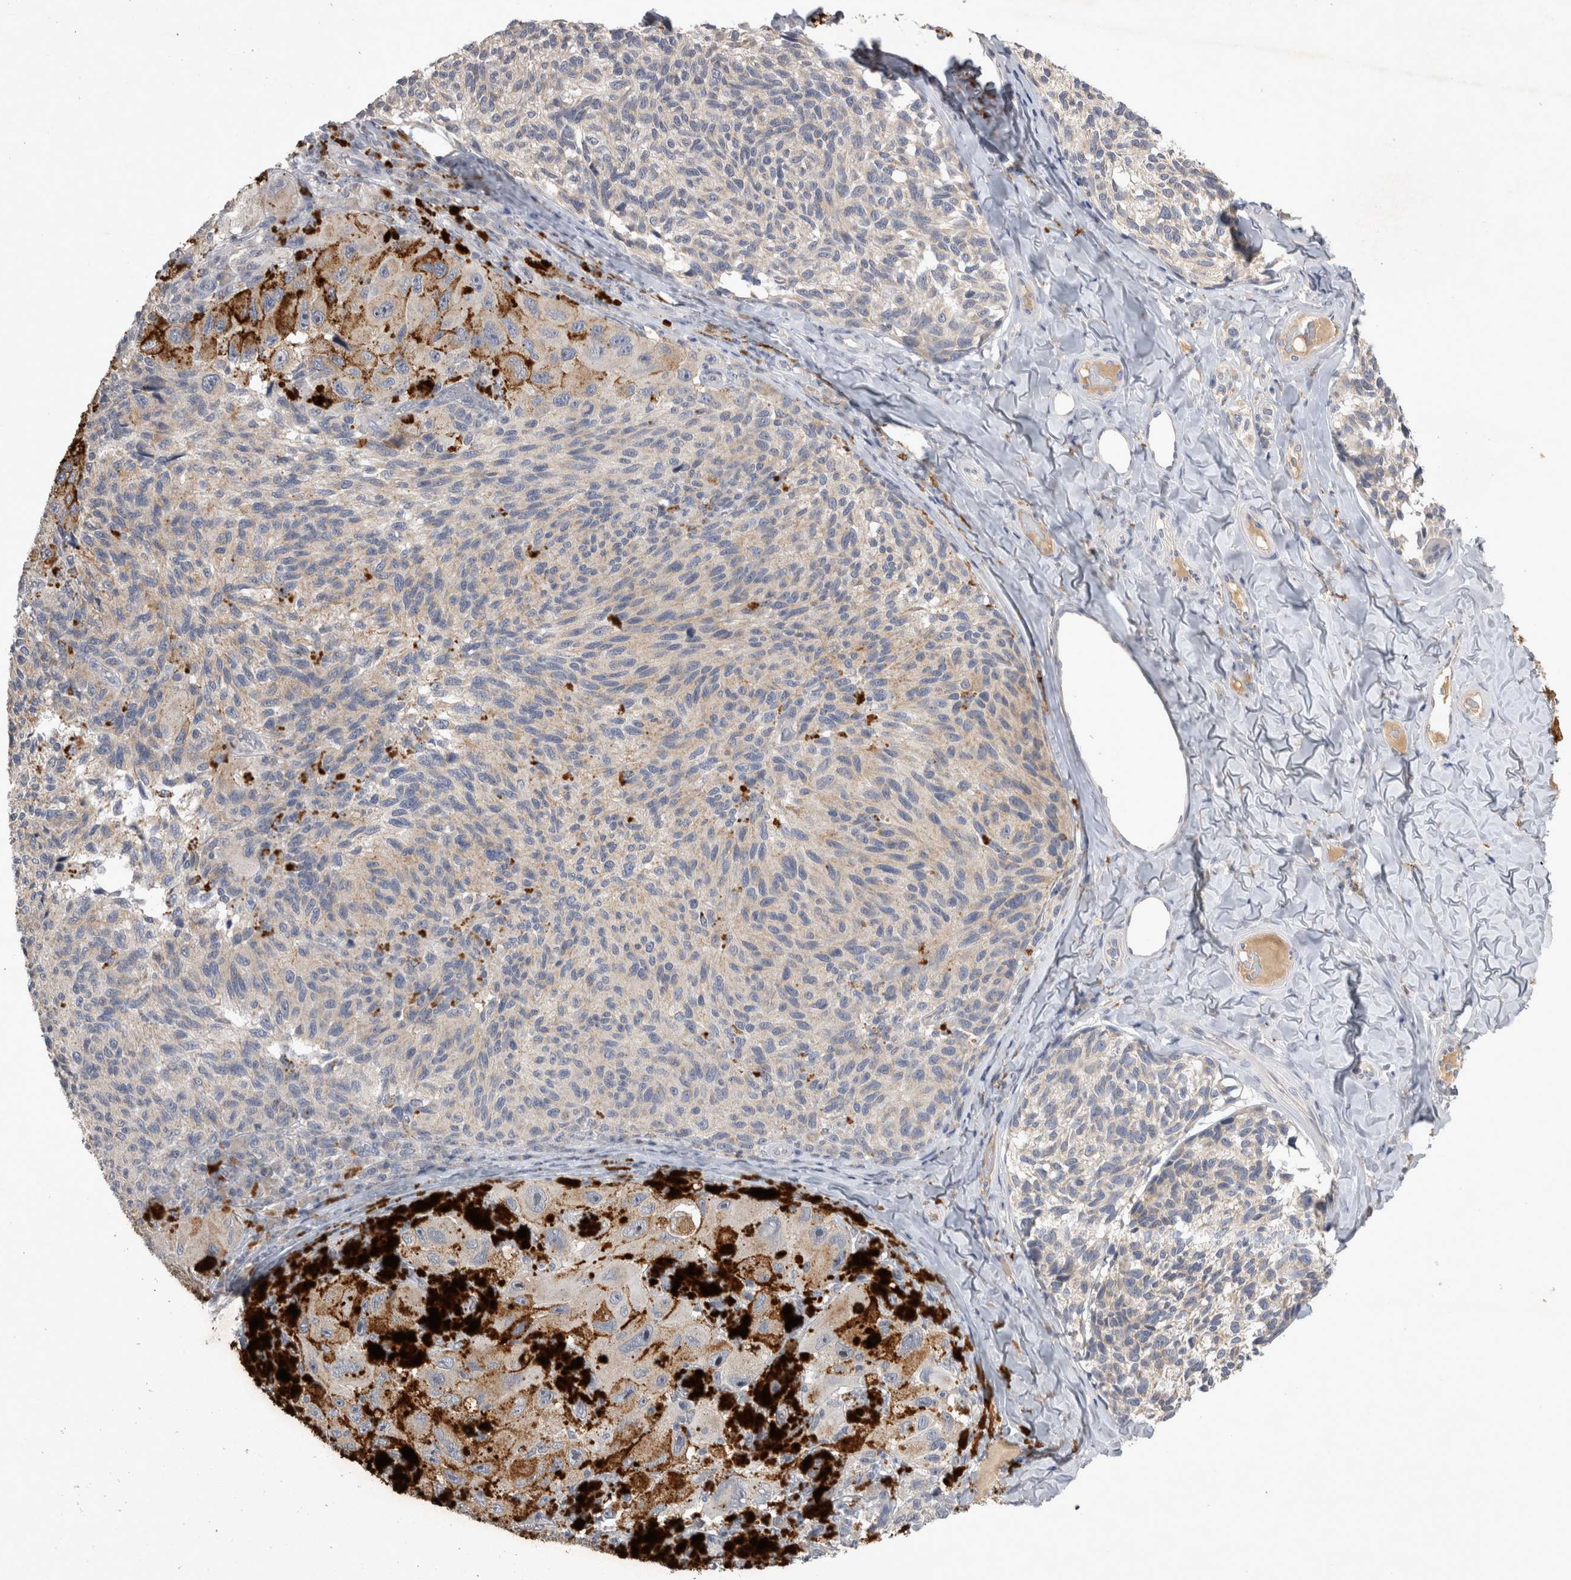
{"staining": {"intensity": "negative", "quantity": "none", "location": "none"}, "tissue": "melanoma", "cell_type": "Tumor cells", "image_type": "cancer", "snomed": [{"axis": "morphology", "description": "Malignant melanoma, NOS"}, {"axis": "topography", "description": "Skin"}], "caption": "Immunohistochemical staining of human malignant melanoma exhibits no significant expression in tumor cells.", "gene": "SLC22A11", "patient": {"sex": "female", "age": 73}}